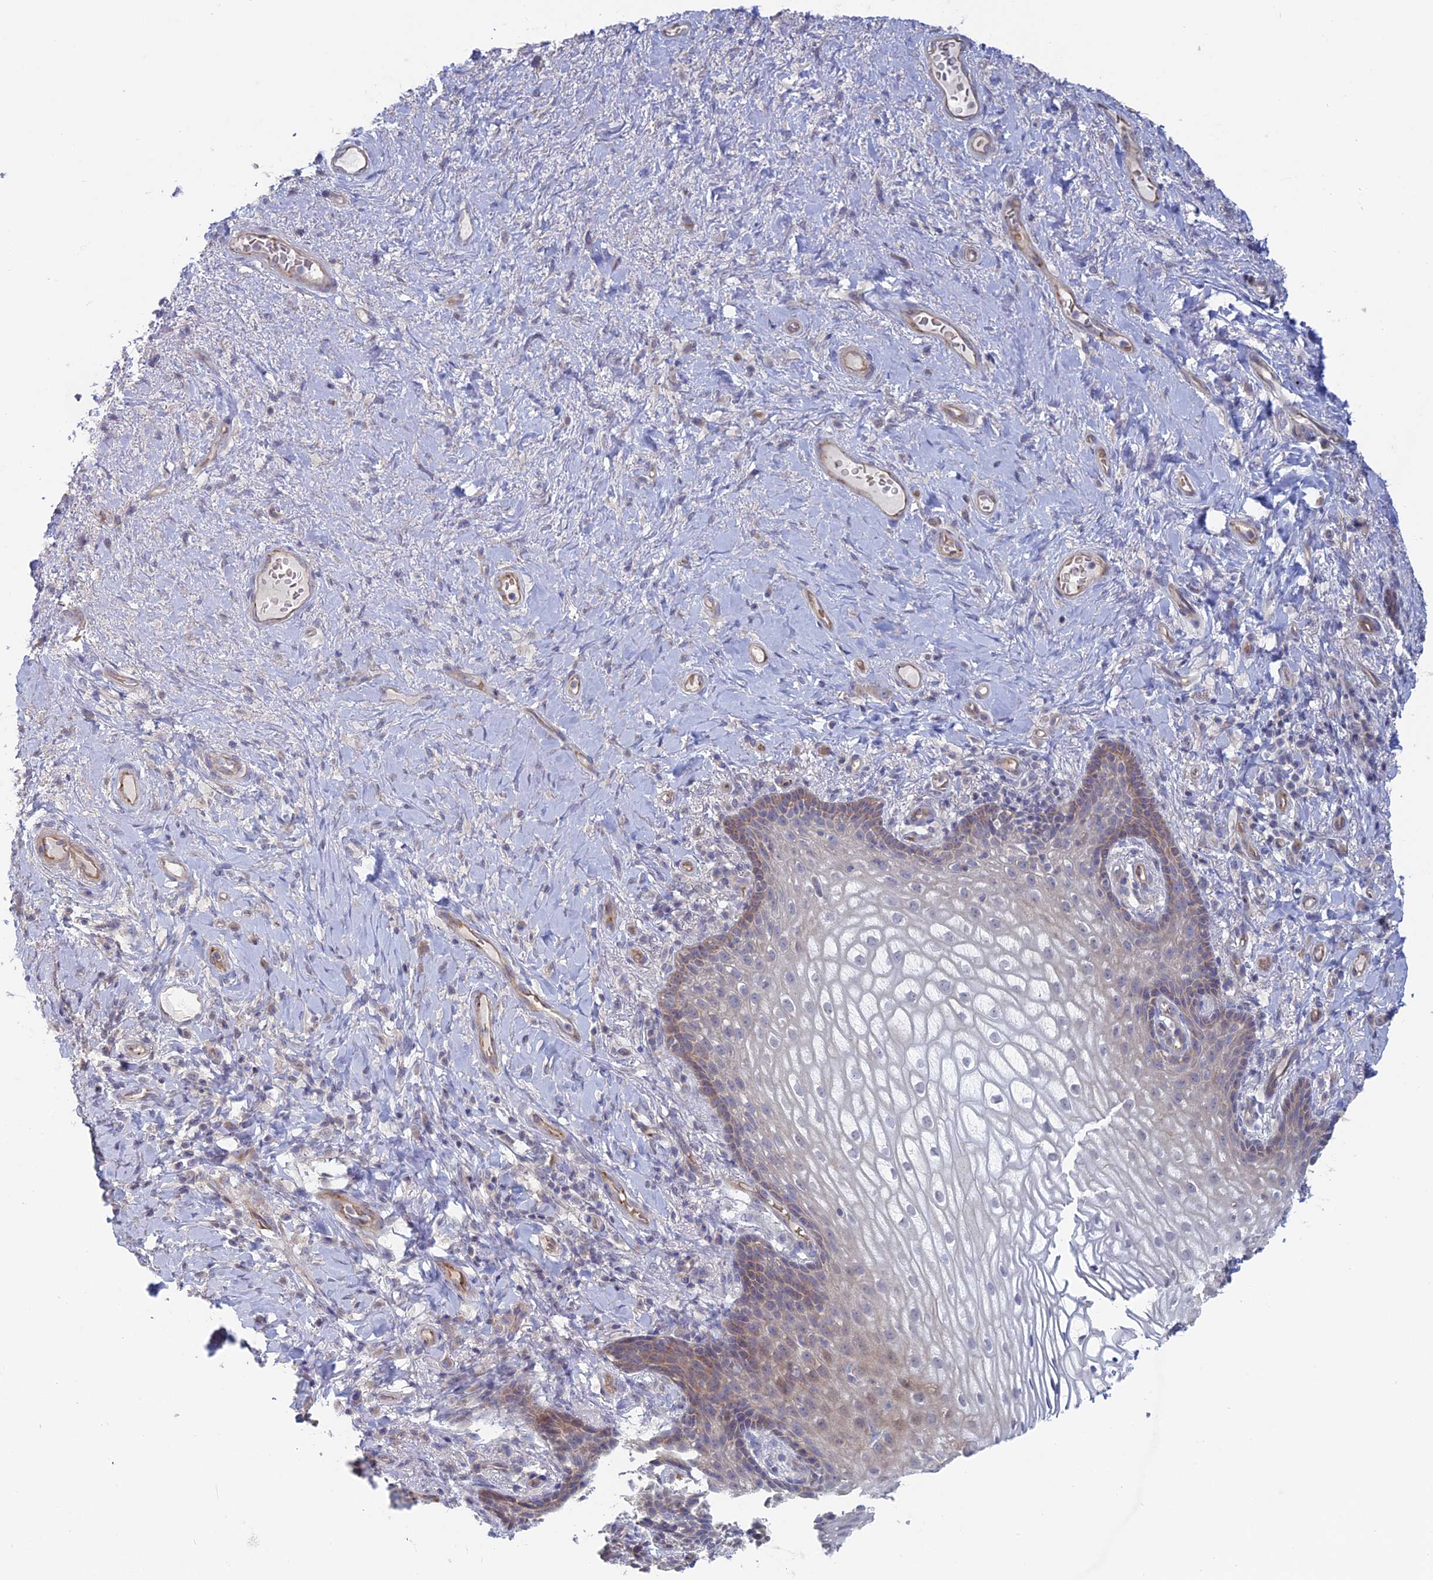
{"staining": {"intensity": "moderate", "quantity": "<25%", "location": "cytoplasmic/membranous"}, "tissue": "vagina", "cell_type": "Squamous epithelial cells", "image_type": "normal", "snomed": [{"axis": "morphology", "description": "Normal tissue, NOS"}, {"axis": "topography", "description": "Vagina"}], "caption": "IHC (DAB) staining of normal vagina displays moderate cytoplasmic/membranous protein positivity in about <25% of squamous epithelial cells.", "gene": "TBC1D30", "patient": {"sex": "female", "age": 60}}